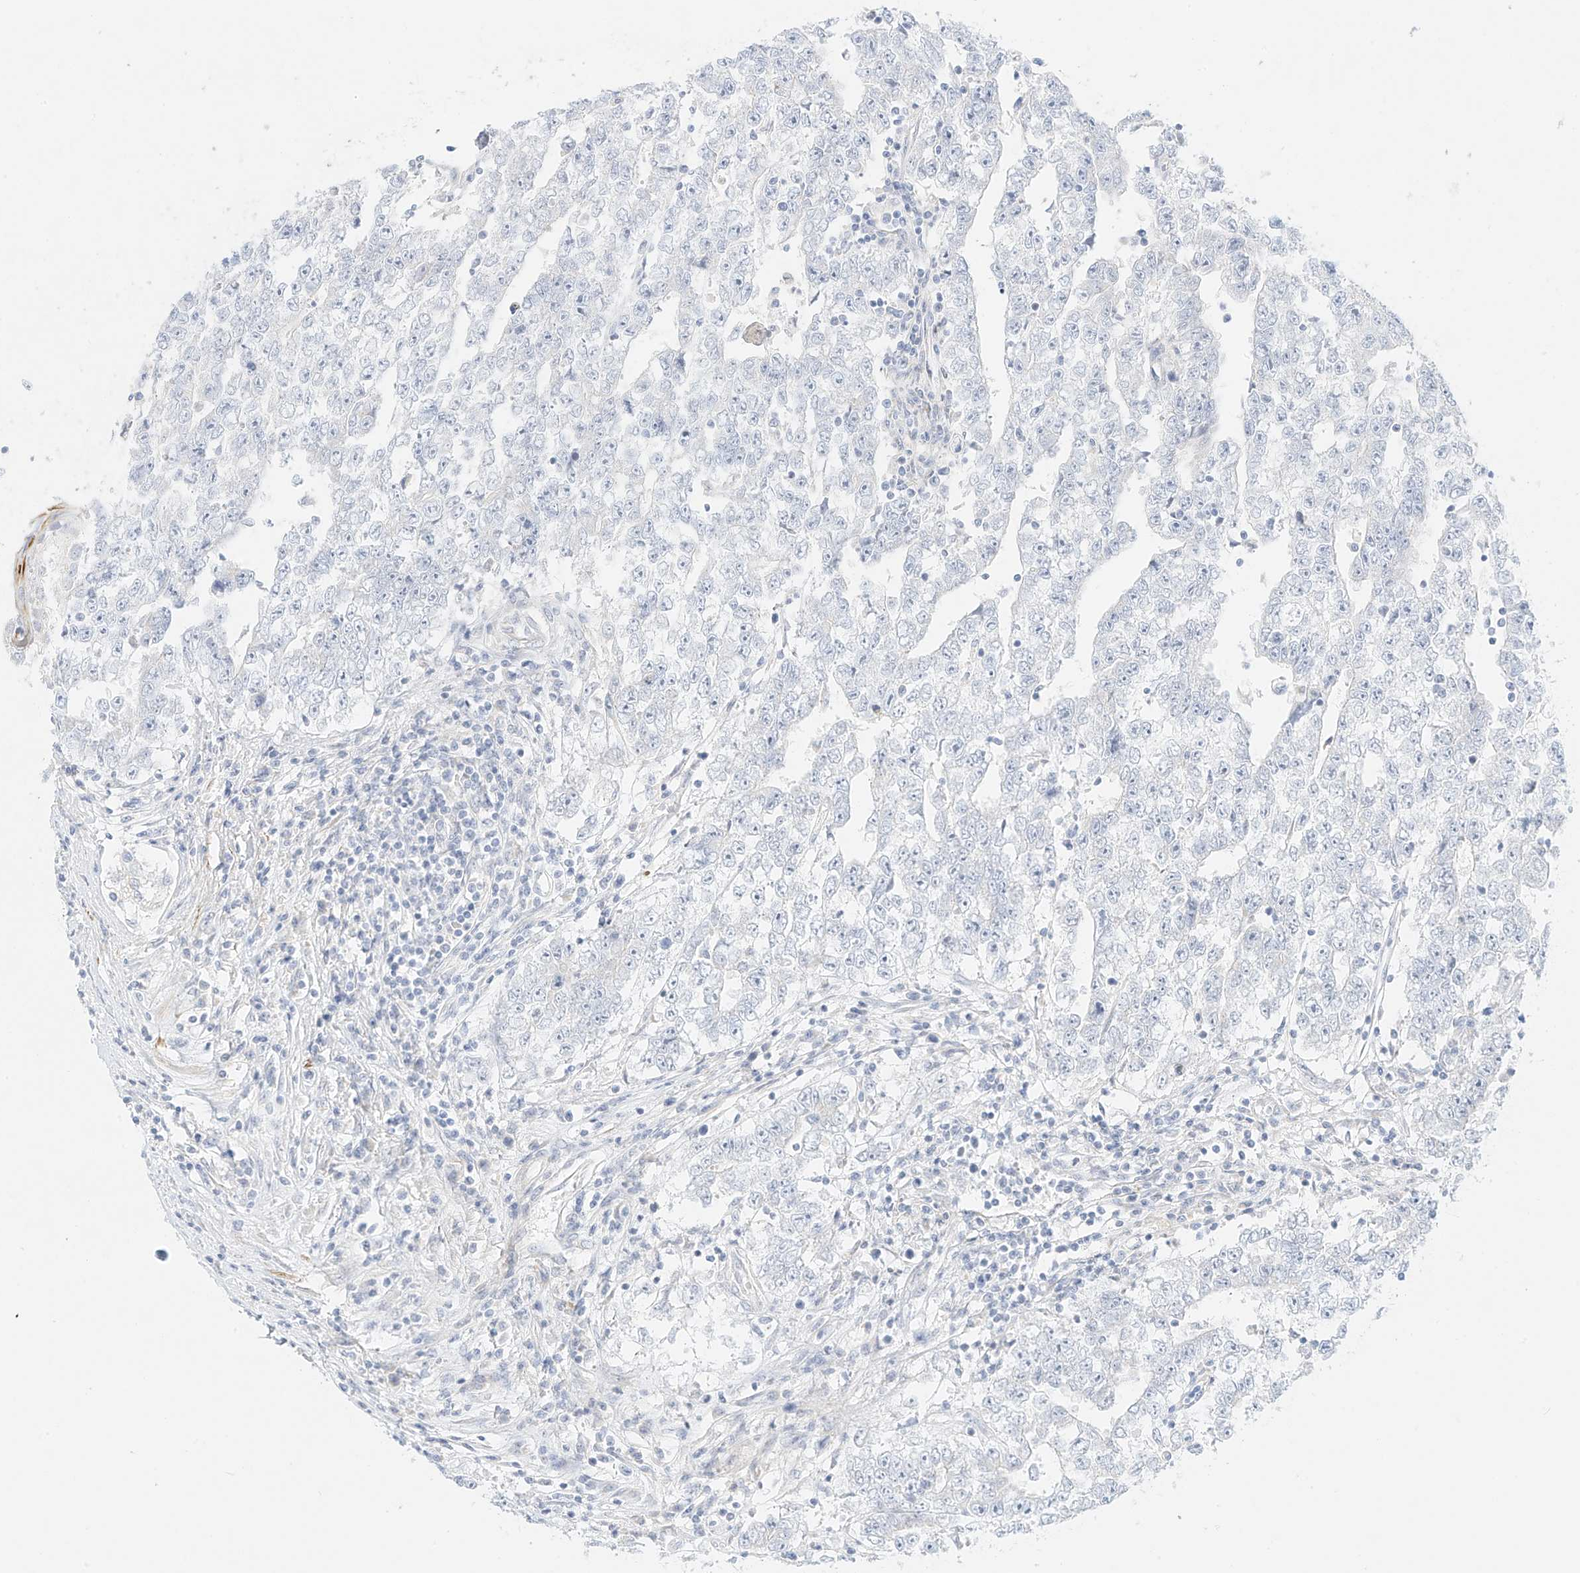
{"staining": {"intensity": "negative", "quantity": "none", "location": "none"}, "tissue": "testis cancer", "cell_type": "Tumor cells", "image_type": "cancer", "snomed": [{"axis": "morphology", "description": "Carcinoma, Embryonal, NOS"}, {"axis": "topography", "description": "Testis"}], "caption": "Immunohistochemistry of human testis cancer shows no positivity in tumor cells.", "gene": "ST3GAL5", "patient": {"sex": "male", "age": 25}}